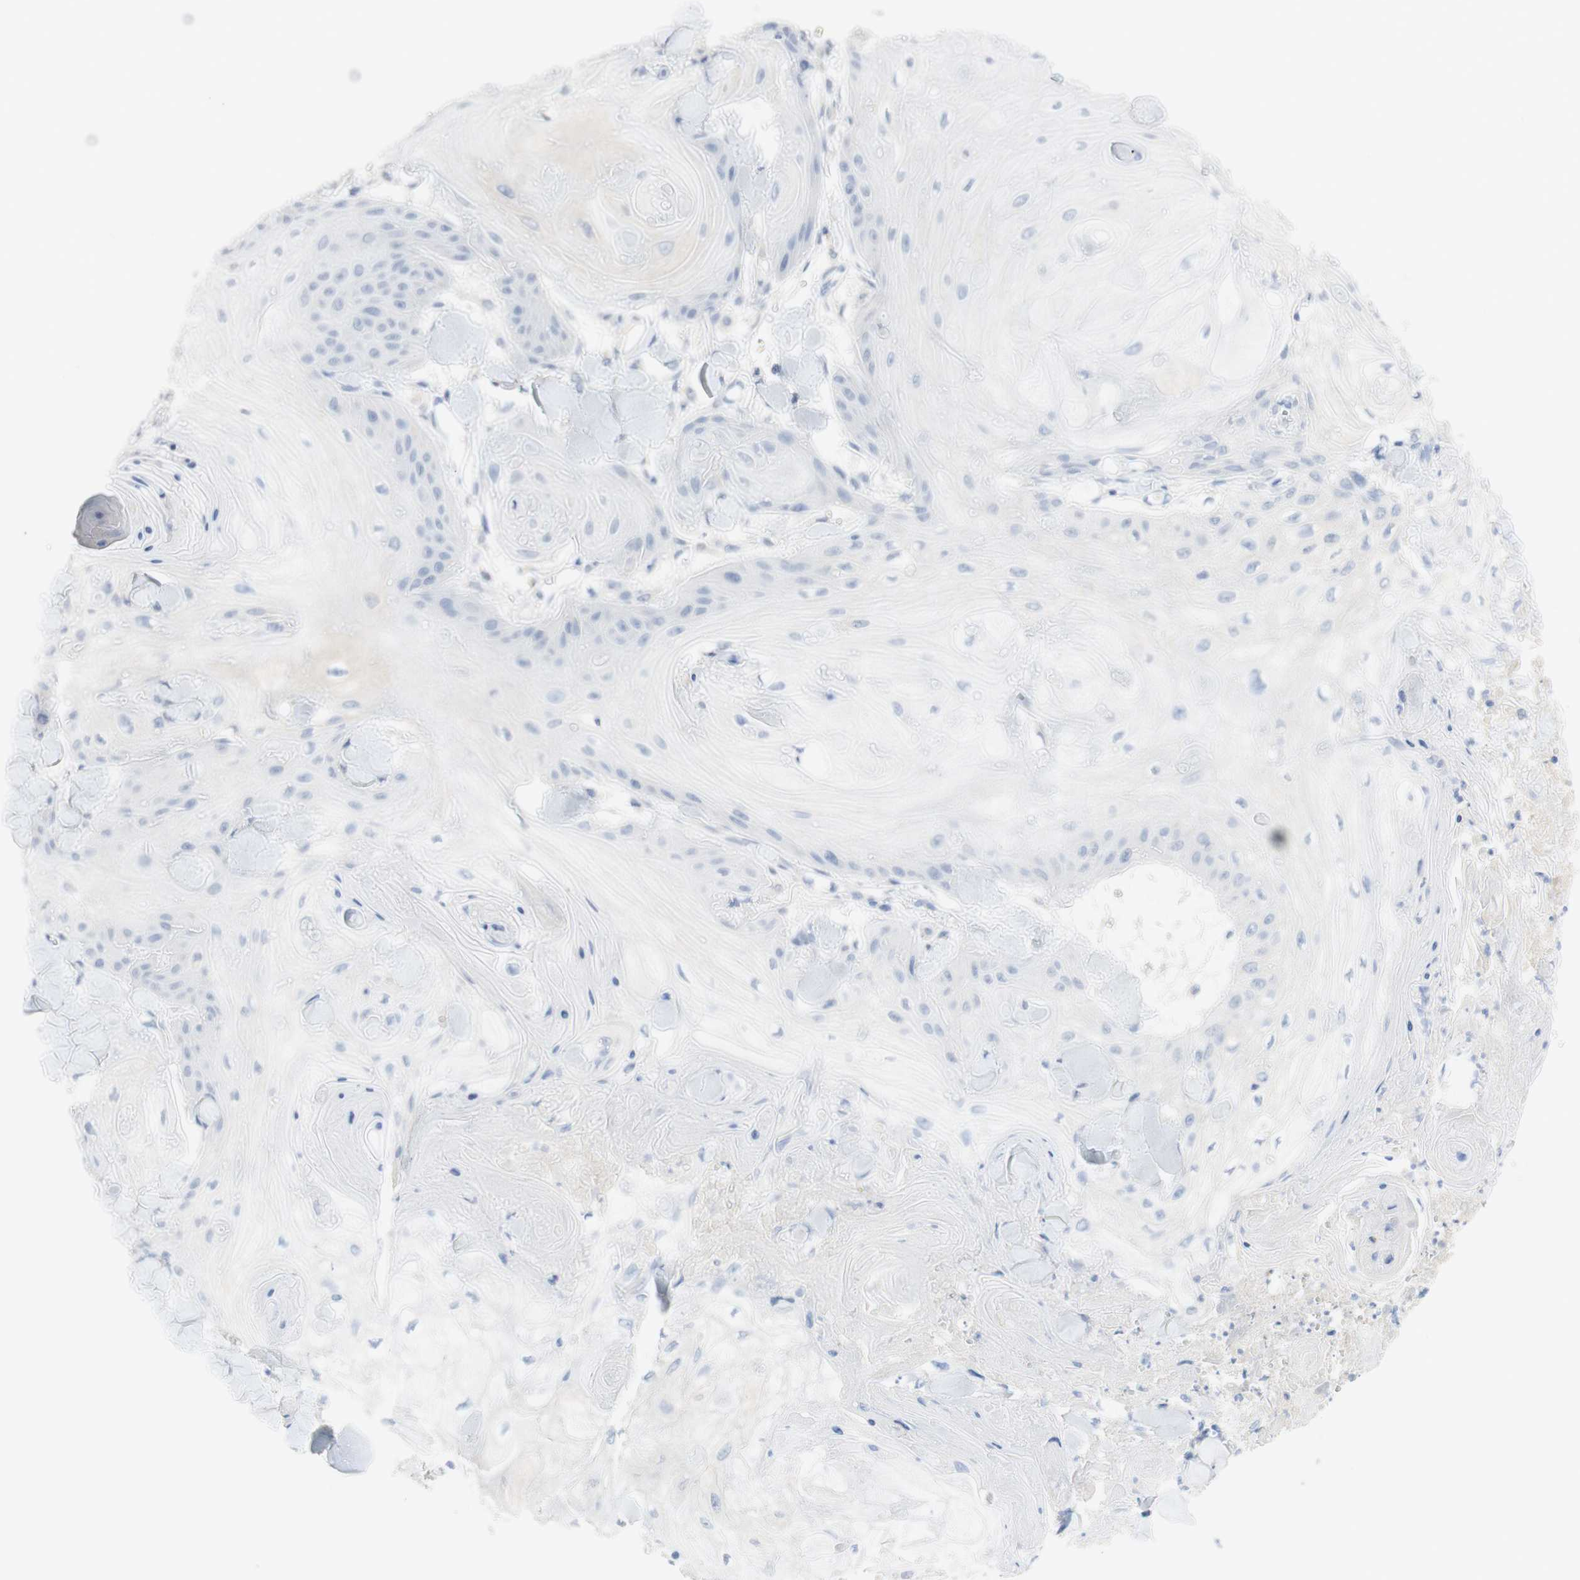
{"staining": {"intensity": "negative", "quantity": "none", "location": "none"}, "tissue": "skin cancer", "cell_type": "Tumor cells", "image_type": "cancer", "snomed": [{"axis": "morphology", "description": "Squamous cell carcinoma, NOS"}, {"axis": "topography", "description": "Skin"}], "caption": "Human skin squamous cell carcinoma stained for a protein using IHC reveals no staining in tumor cells.", "gene": "SELENBP1", "patient": {"sex": "male", "age": 74}}